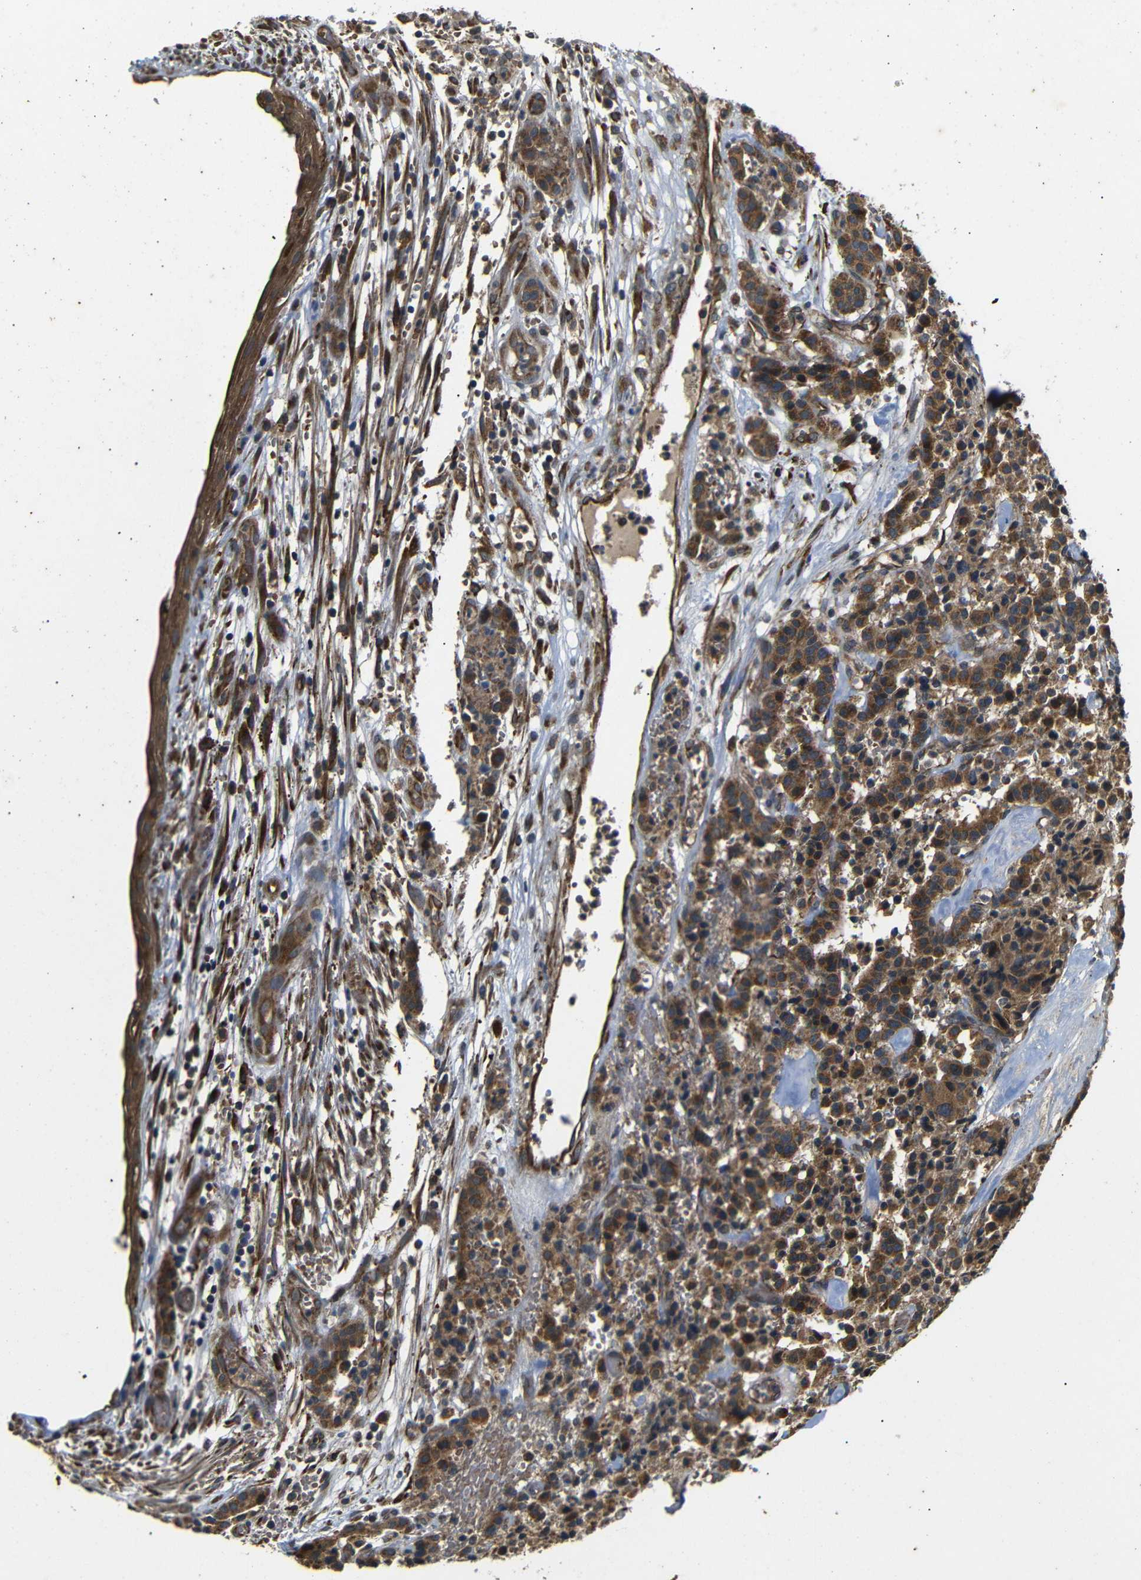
{"staining": {"intensity": "moderate", "quantity": ">75%", "location": "cytoplasmic/membranous"}, "tissue": "carcinoid", "cell_type": "Tumor cells", "image_type": "cancer", "snomed": [{"axis": "morphology", "description": "Carcinoid, malignant, NOS"}, {"axis": "topography", "description": "Lung"}], "caption": "Protein staining demonstrates moderate cytoplasmic/membranous expression in about >75% of tumor cells in carcinoid.", "gene": "TRPC1", "patient": {"sex": "male", "age": 30}}